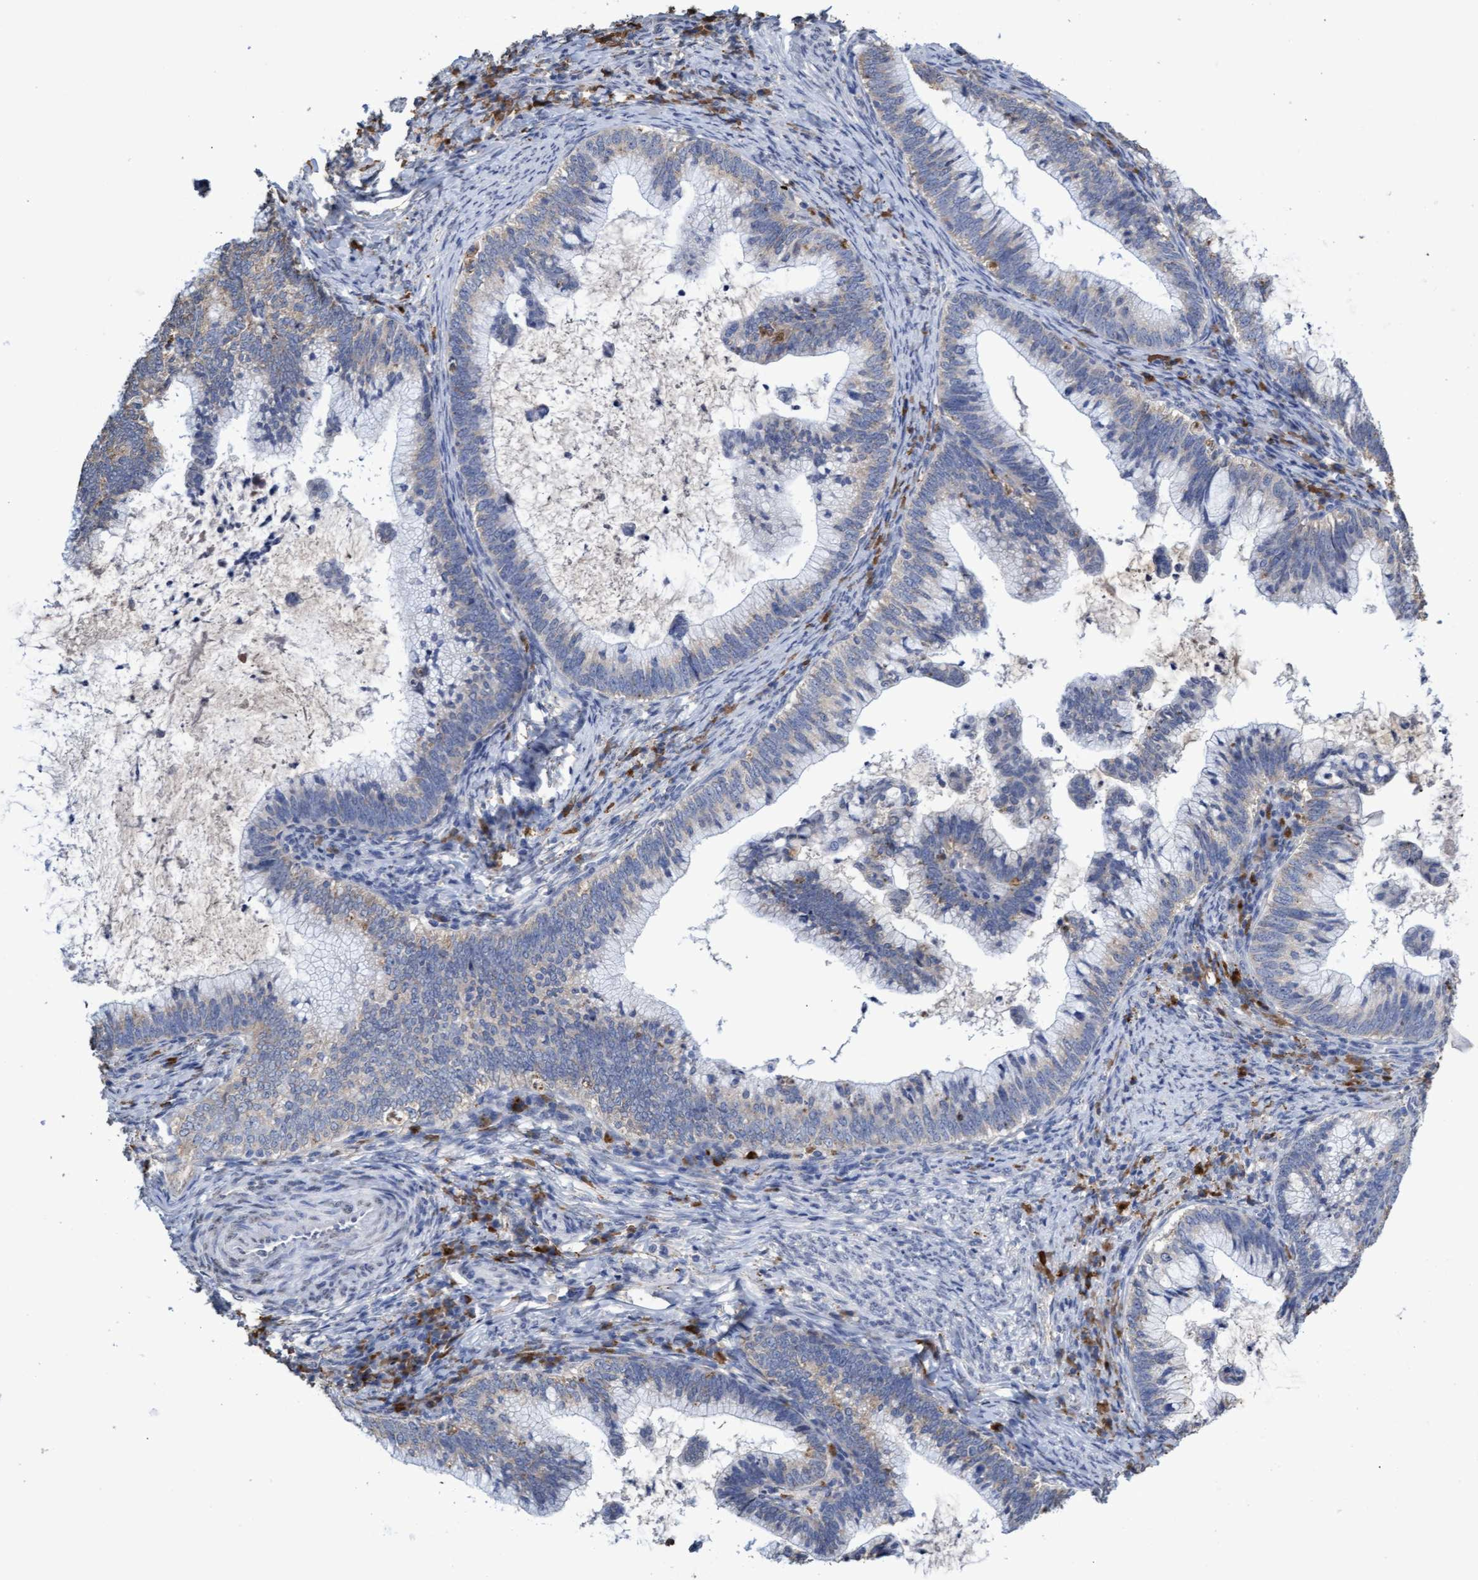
{"staining": {"intensity": "weak", "quantity": "<25%", "location": "cytoplasmic/membranous"}, "tissue": "cervical cancer", "cell_type": "Tumor cells", "image_type": "cancer", "snomed": [{"axis": "morphology", "description": "Adenocarcinoma, NOS"}, {"axis": "topography", "description": "Cervix"}], "caption": "Tumor cells are negative for brown protein staining in adenocarcinoma (cervical). (DAB (3,3'-diaminobenzidine) immunohistochemistry with hematoxylin counter stain).", "gene": "GPR39", "patient": {"sex": "female", "age": 36}}